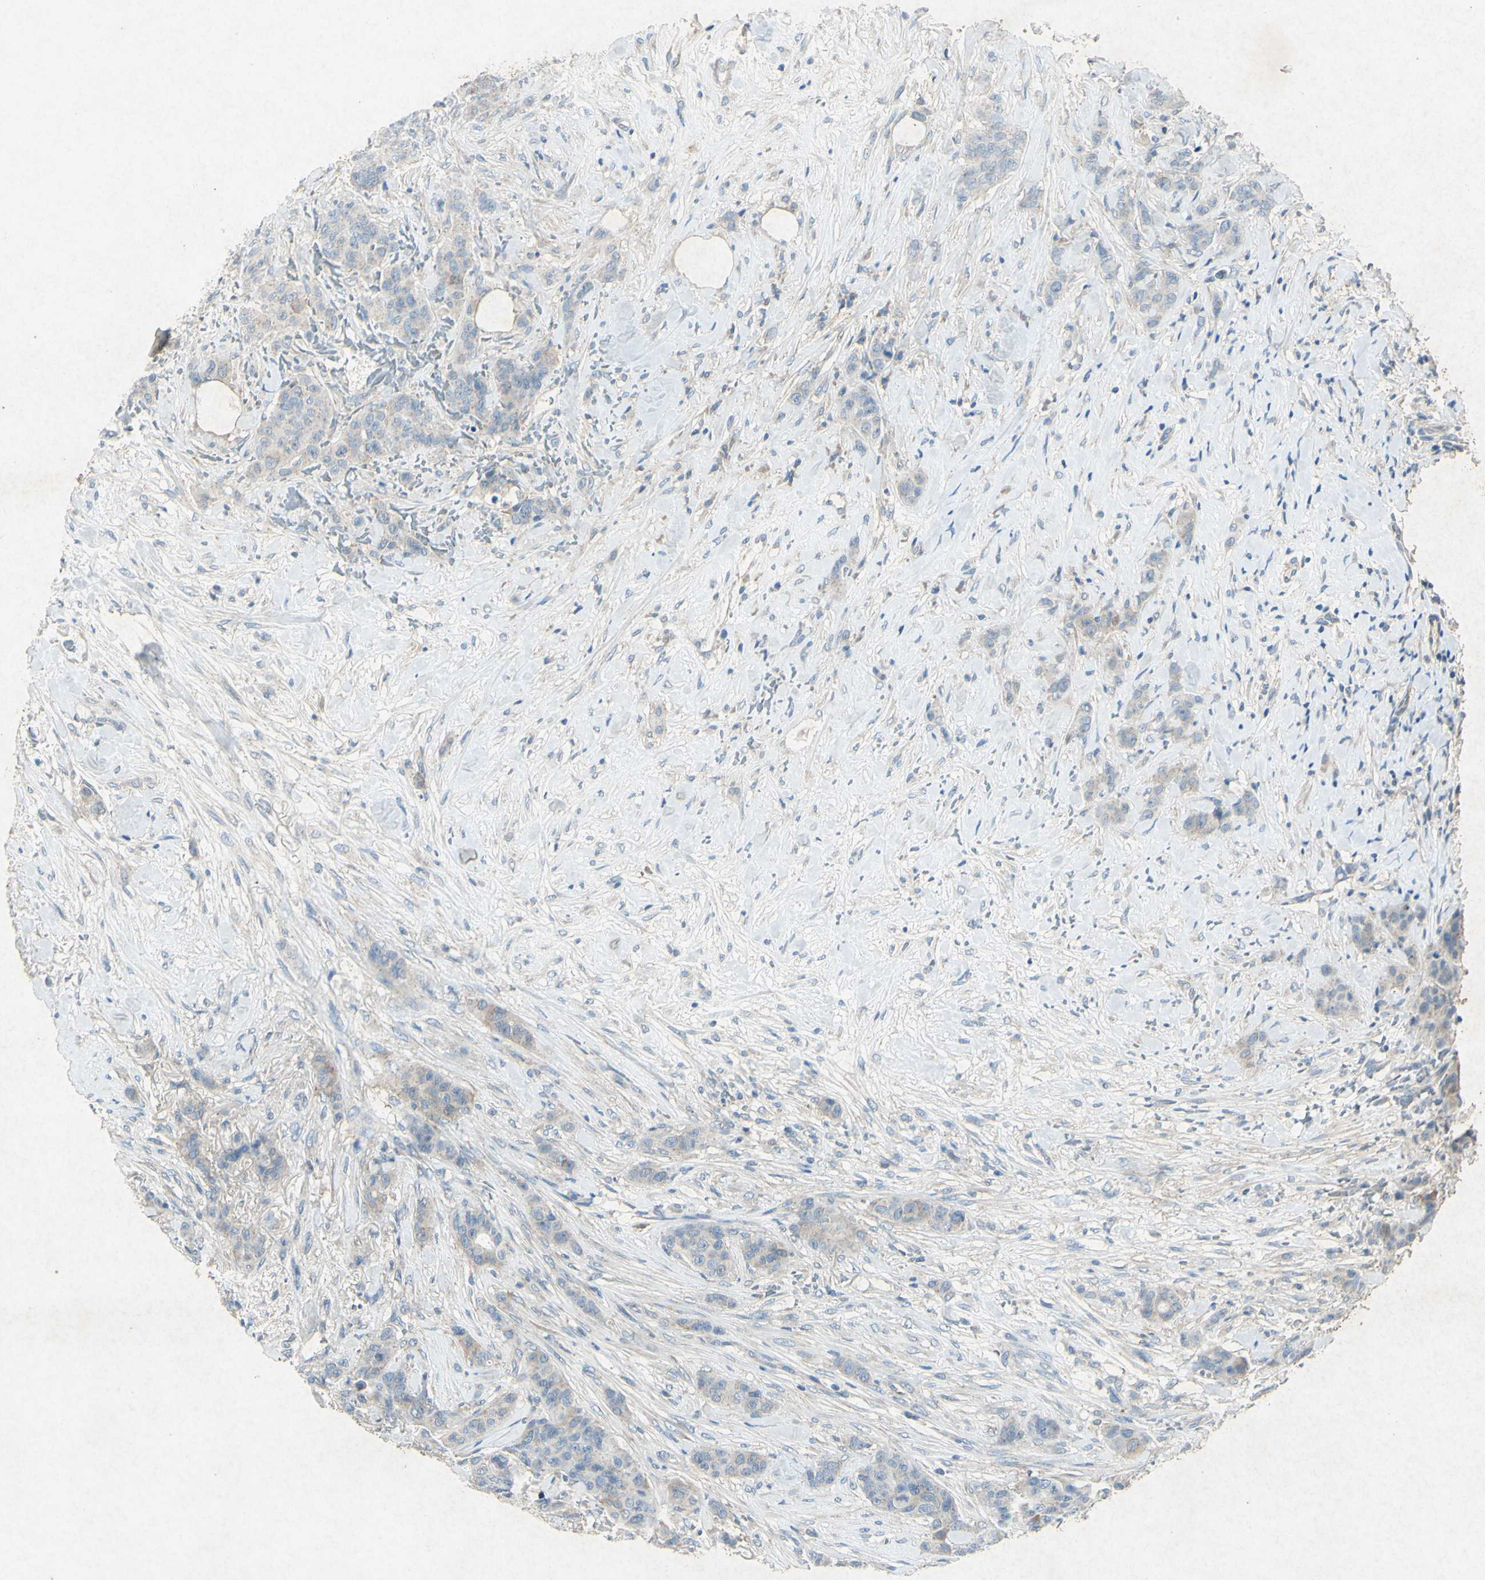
{"staining": {"intensity": "weak", "quantity": "<25%", "location": "cytoplasmic/membranous"}, "tissue": "breast cancer", "cell_type": "Tumor cells", "image_type": "cancer", "snomed": [{"axis": "morphology", "description": "Duct carcinoma"}, {"axis": "topography", "description": "Breast"}], "caption": "Immunohistochemistry (IHC) of human invasive ductal carcinoma (breast) exhibits no expression in tumor cells.", "gene": "SNAP91", "patient": {"sex": "female", "age": 40}}